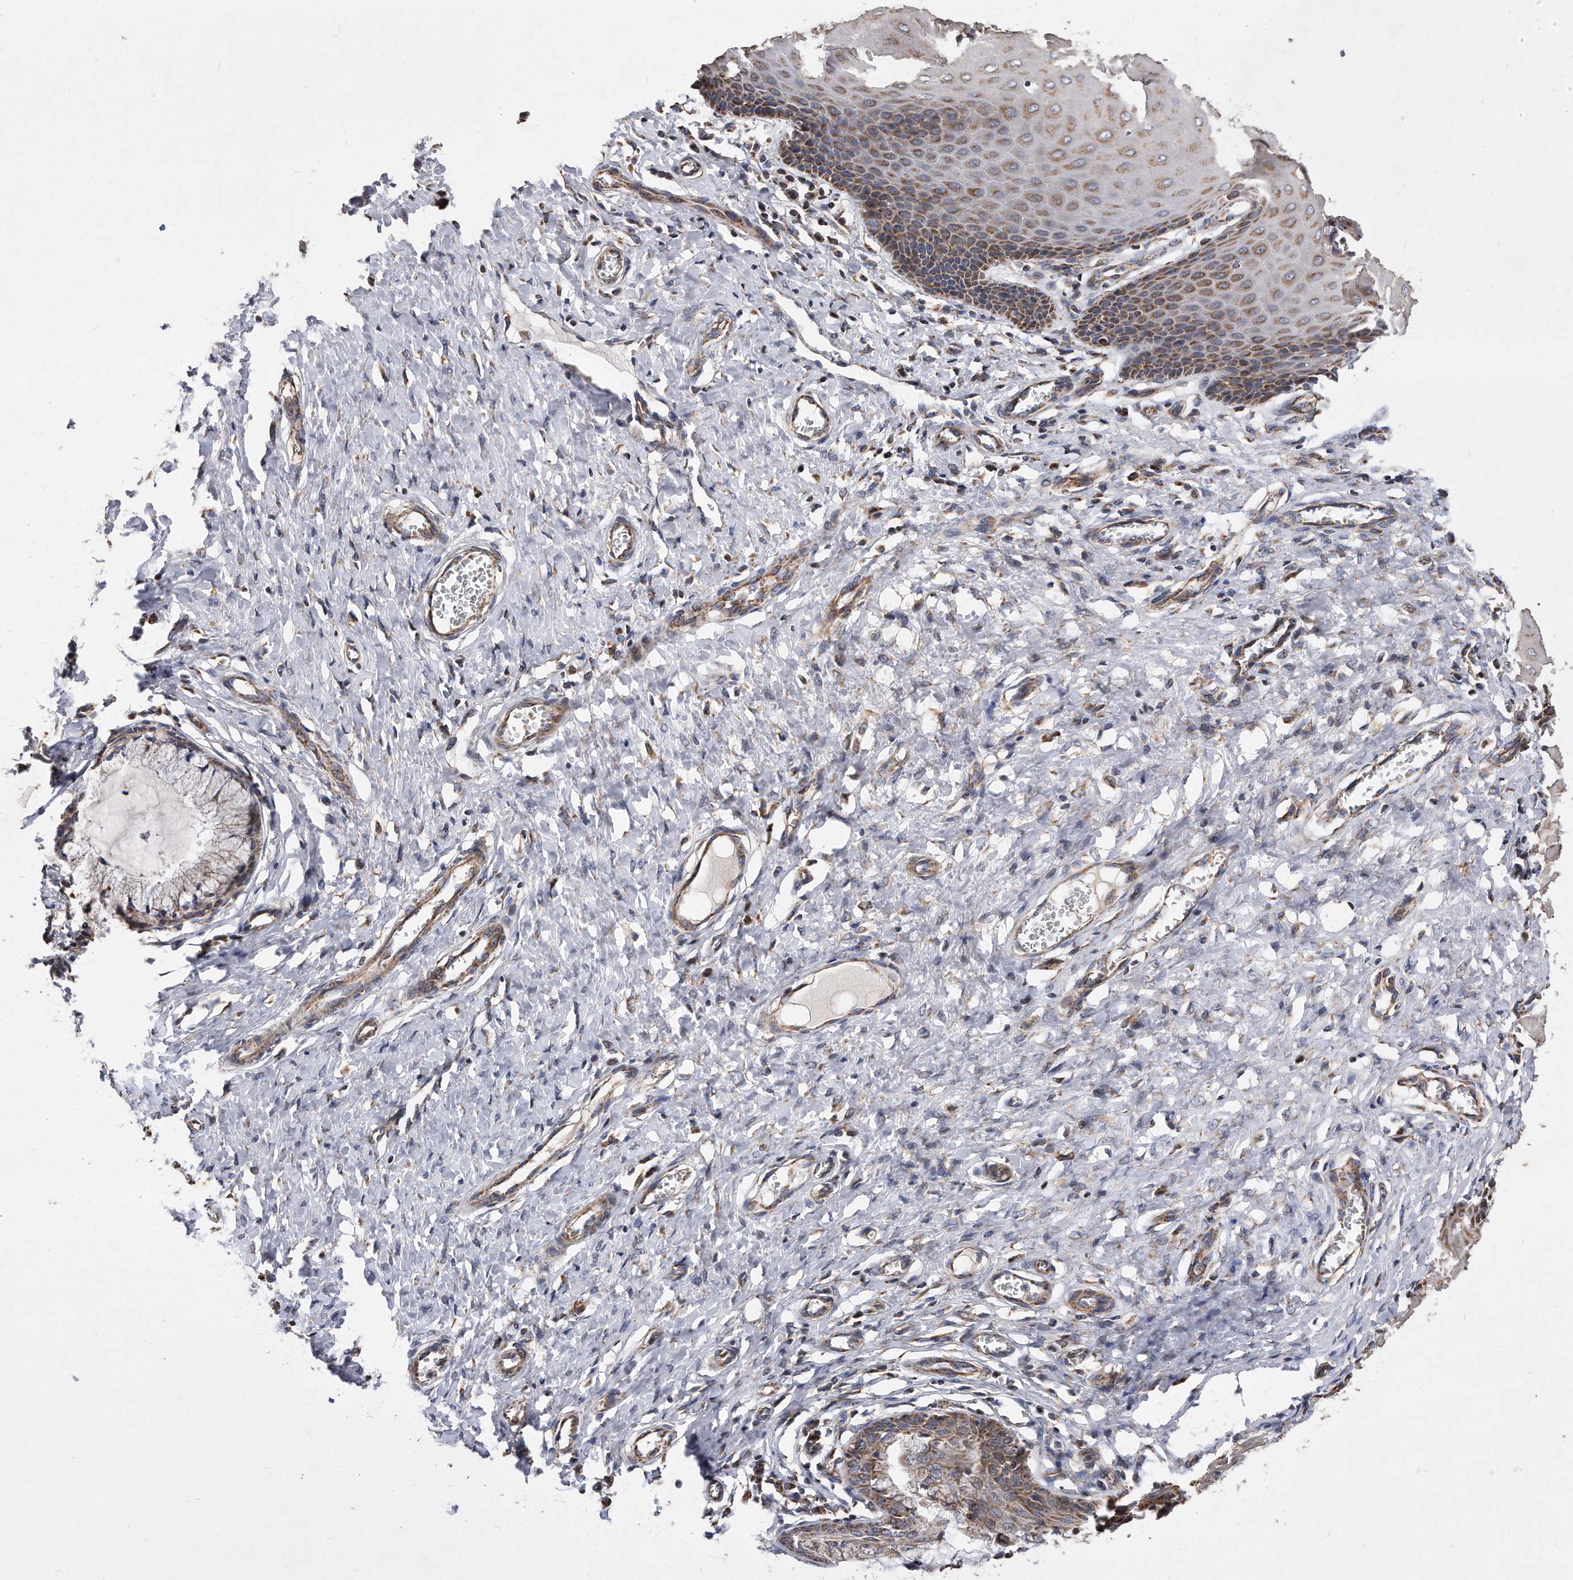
{"staining": {"intensity": "moderate", "quantity": ">75%", "location": "cytoplasmic/membranous"}, "tissue": "cervix", "cell_type": "Glandular cells", "image_type": "normal", "snomed": [{"axis": "morphology", "description": "Normal tissue, NOS"}, {"axis": "topography", "description": "Cervix"}], "caption": "Glandular cells exhibit medium levels of moderate cytoplasmic/membranous positivity in approximately >75% of cells in unremarkable cervix. Immunohistochemistry (ihc) stains the protein of interest in brown and the nuclei are stained blue.", "gene": "PPP5C", "patient": {"sex": "female", "age": 55}}